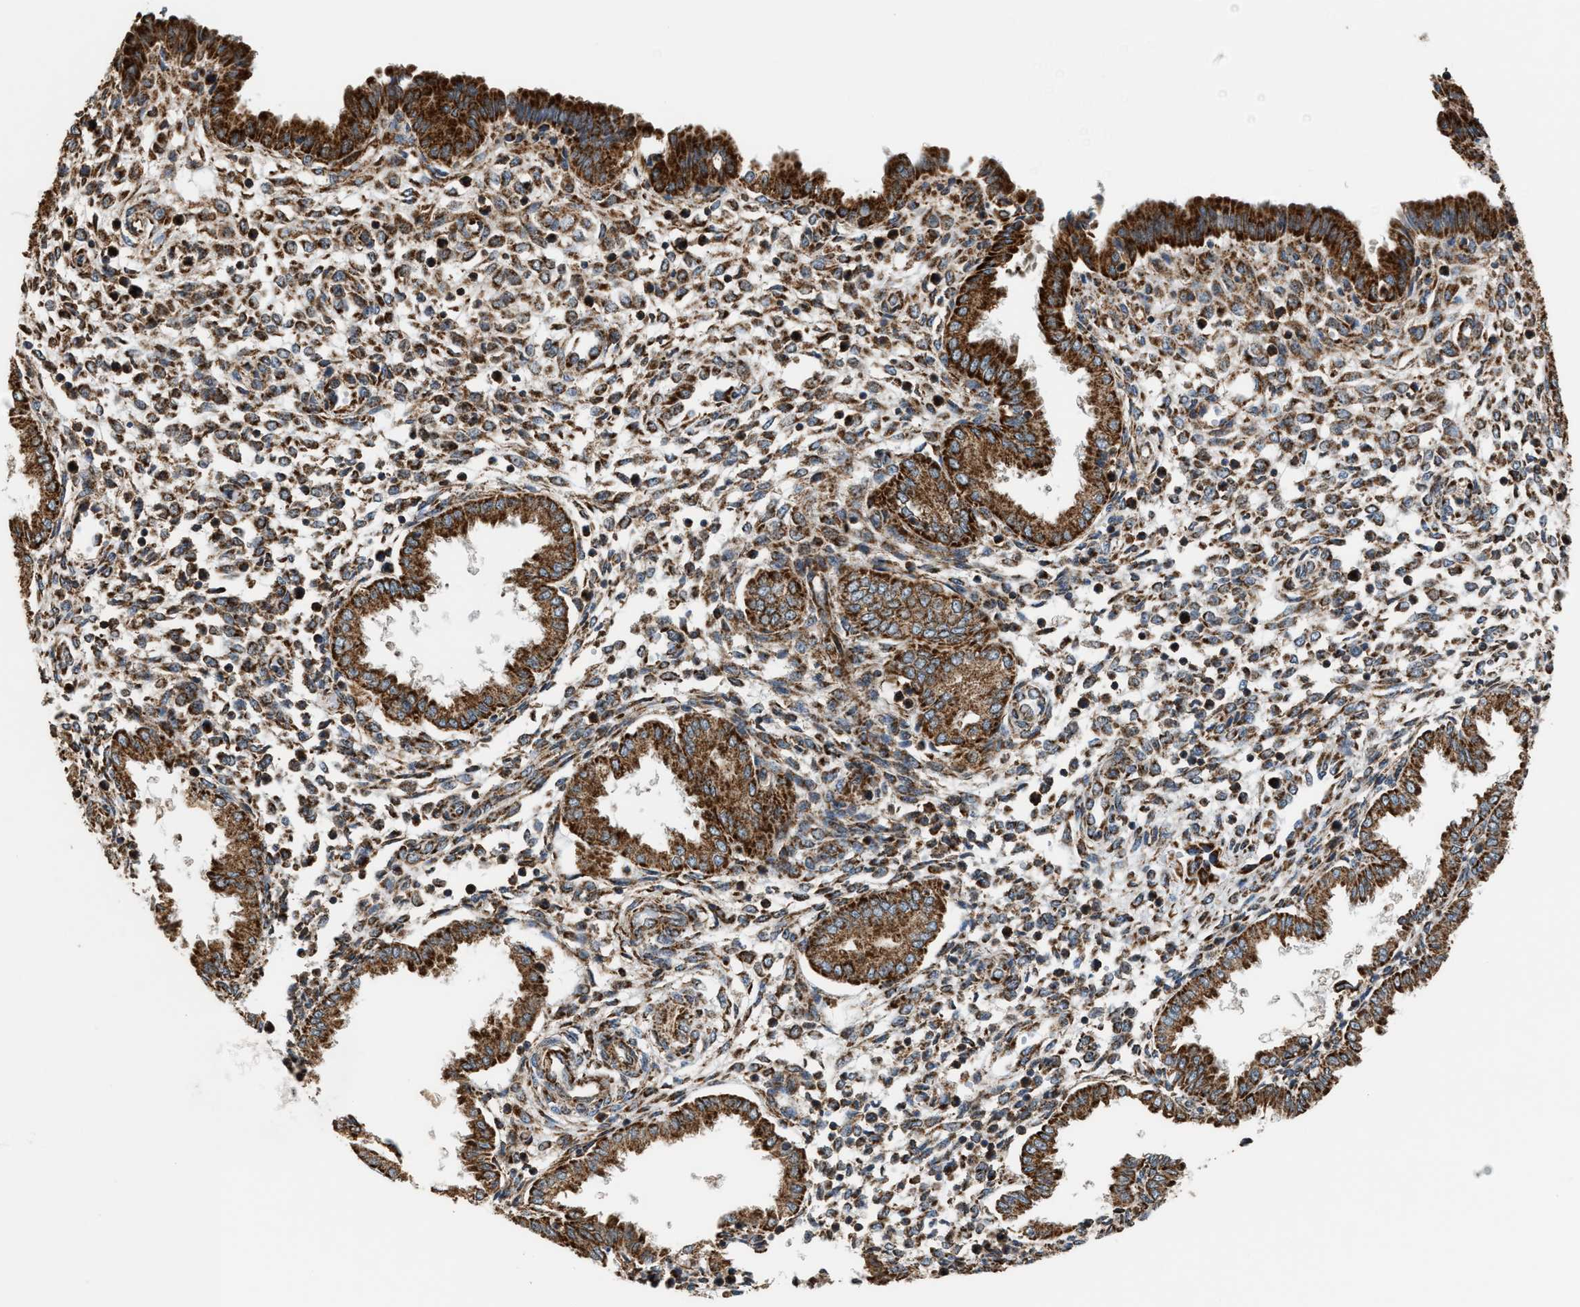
{"staining": {"intensity": "moderate", "quantity": ">75%", "location": "cytoplasmic/membranous"}, "tissue": "endometrium", "cell_type": "Cells in endometrial stroma", "image_type": "normal", "snomed": [{"axis": "morphology", "description": "Normal tissue, NOS"}, {"axis": "topography", "description": "Endometrium"}], "caption": "Immunohistochemical staining of normal endometrium reveals medium levels of moderate cytoplasmic/membranous expression in about >75% of cells in endometrial stroma.", "gene": "SGSM2", "patient": {"sex": "female", "age": 33}}